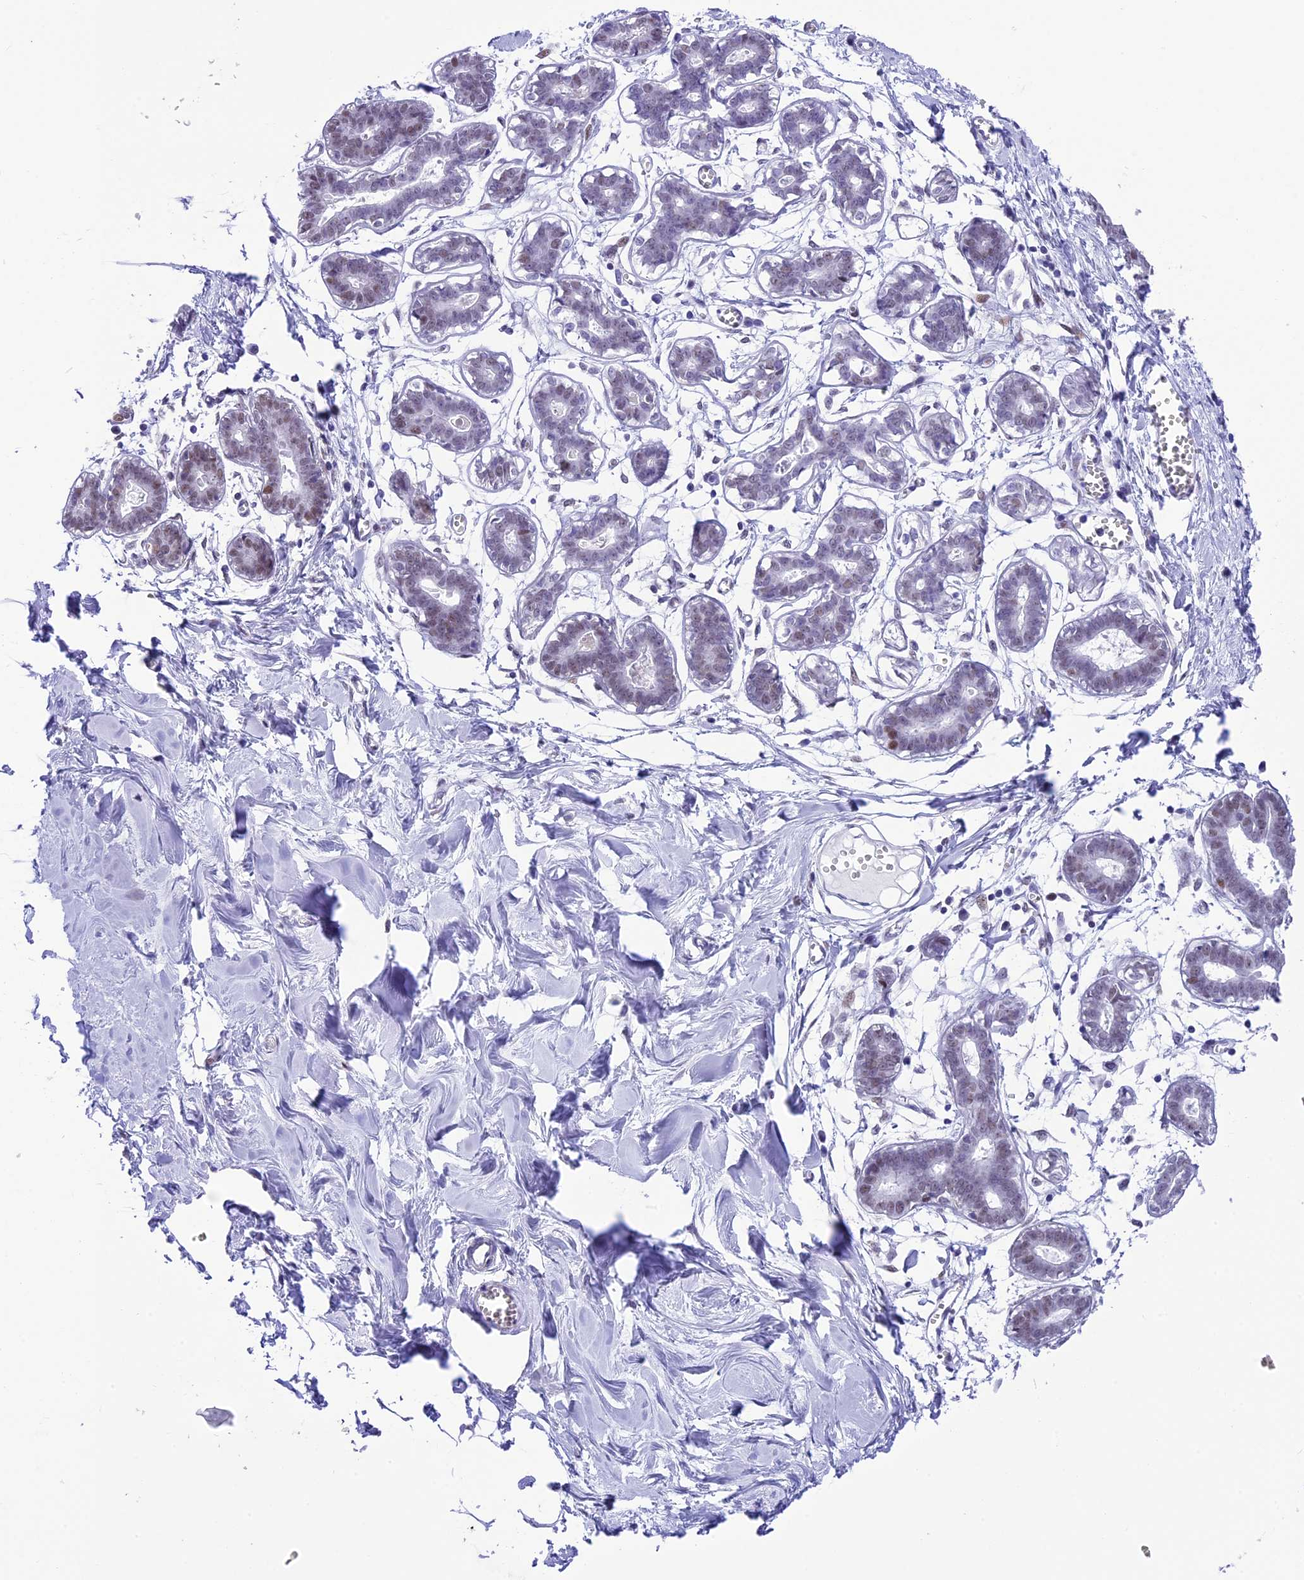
{"staining": {"intensity": "moderate", "quantity": ">75%", "location": "nuclear"}, "tissue": "breast", "cell_type": "Adipocytes", "image_type": "normal", "snomed": [{"axis": "morphology", "description": "Normal tissue, NOS"}, {"axis": "topography", "description": "Breast"}], "caption": "Adipocytes reveal medium levels of moderate nuclear expression in about >75% of cells in benign human breast. (Stains: DAB (3,3'-diaminobenzidine) in brown, nuclei in blue, Microscopy: brightfield microscopy at high magnification).", "gene": "RPS6KB1", "patient": {"sex": "female", "age": 27}}